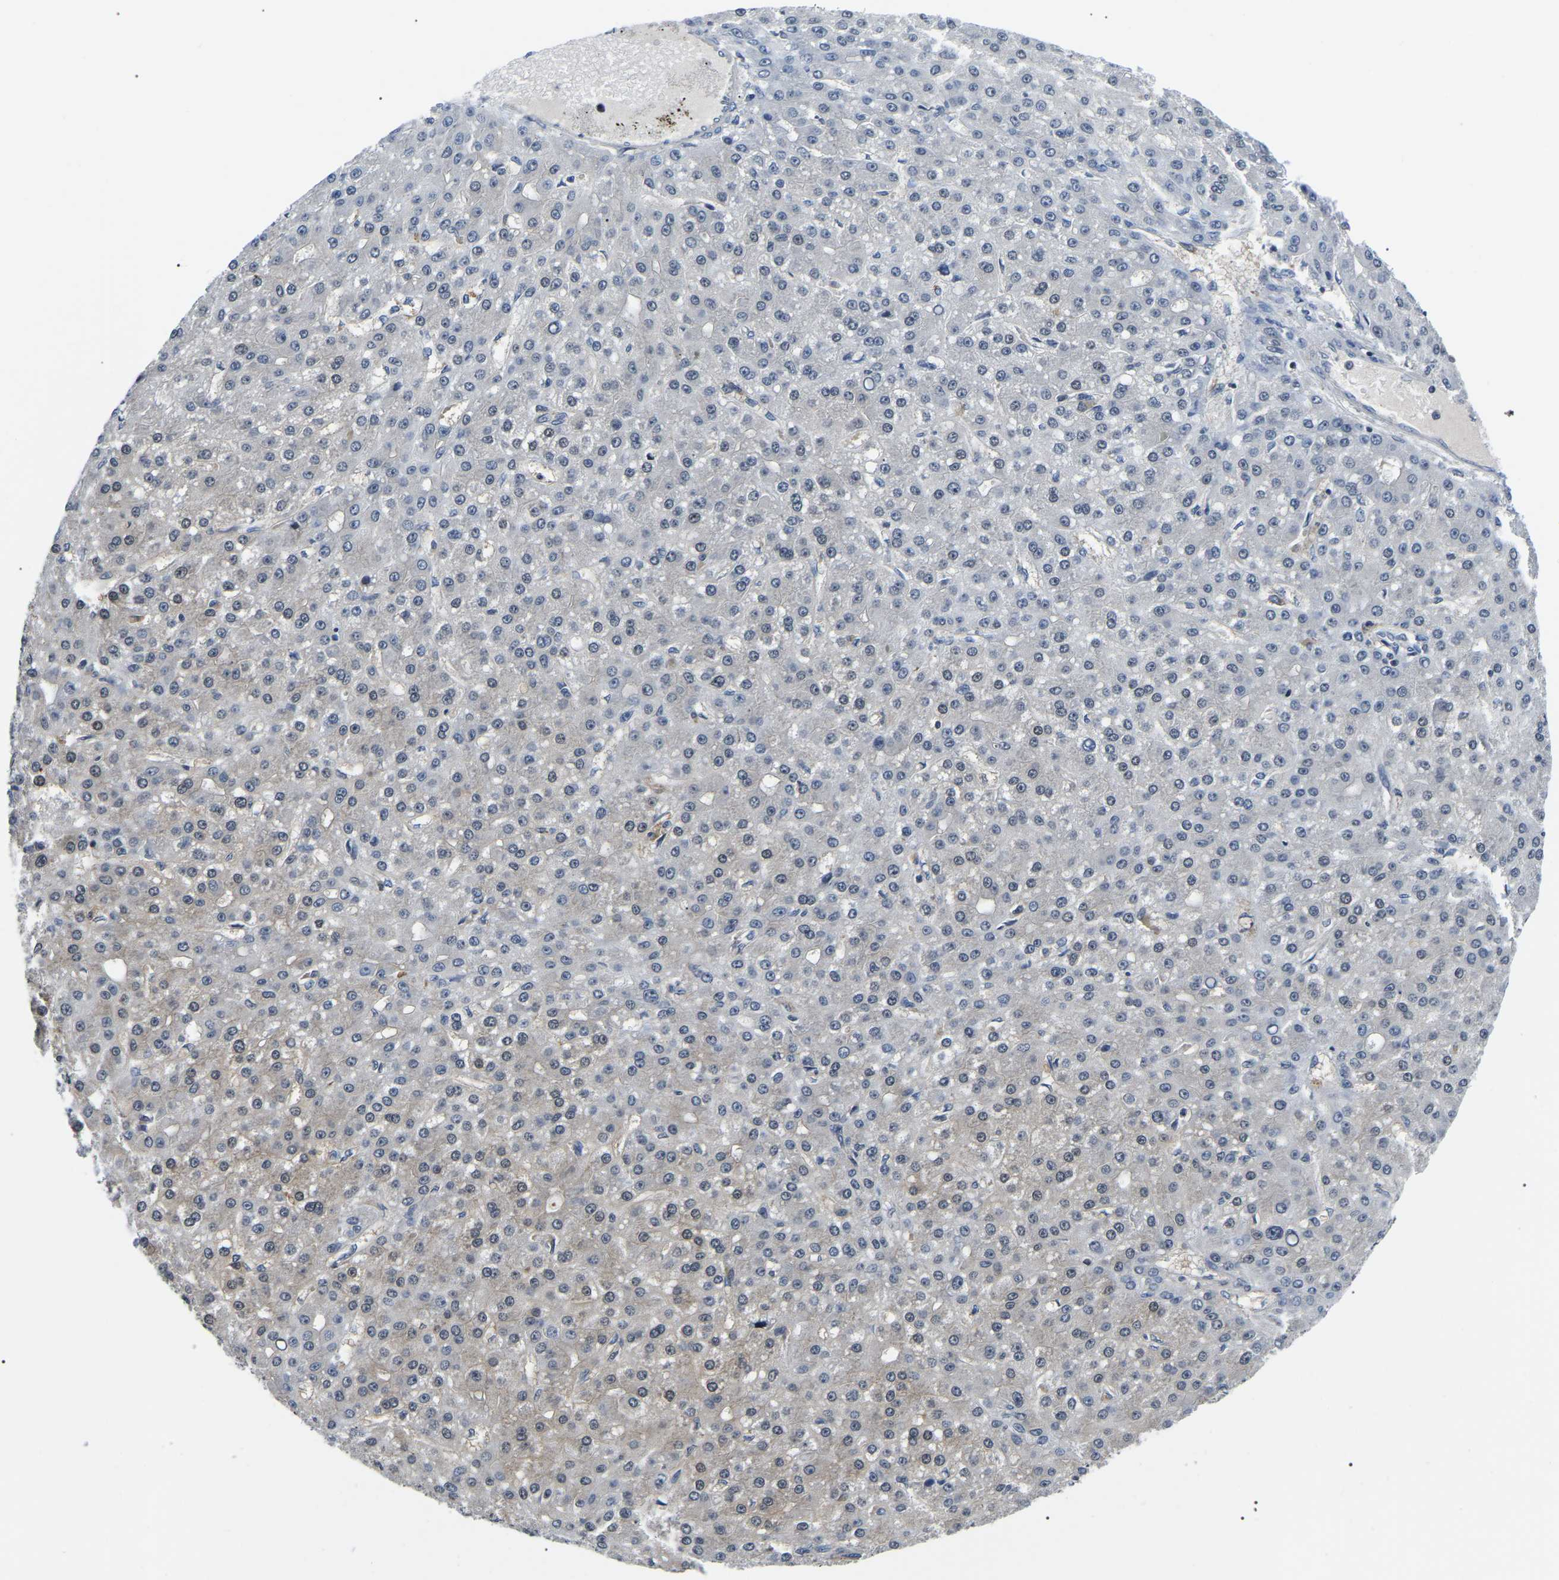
{"staining": {"intensity": "weak", "quantity": "<25%", "location": "cytoplasmic/membranous,nuclear"}, "tissue": "liver cancer", "cell_type": "Tumor cells", "image_type": "cancer", "snomed": [{"axis": "morphology", "description": "Carcinoma, Hepatocellular, NOS"}, {"axis": "topography", "description": "Liver"}], "caption": "This is an IHC micrograph of human liver hepatocellular carcinoma. There is no staining in tumor cells.", "gene": "RRP1B", "patient": {"sex": "male", "age": 67}}